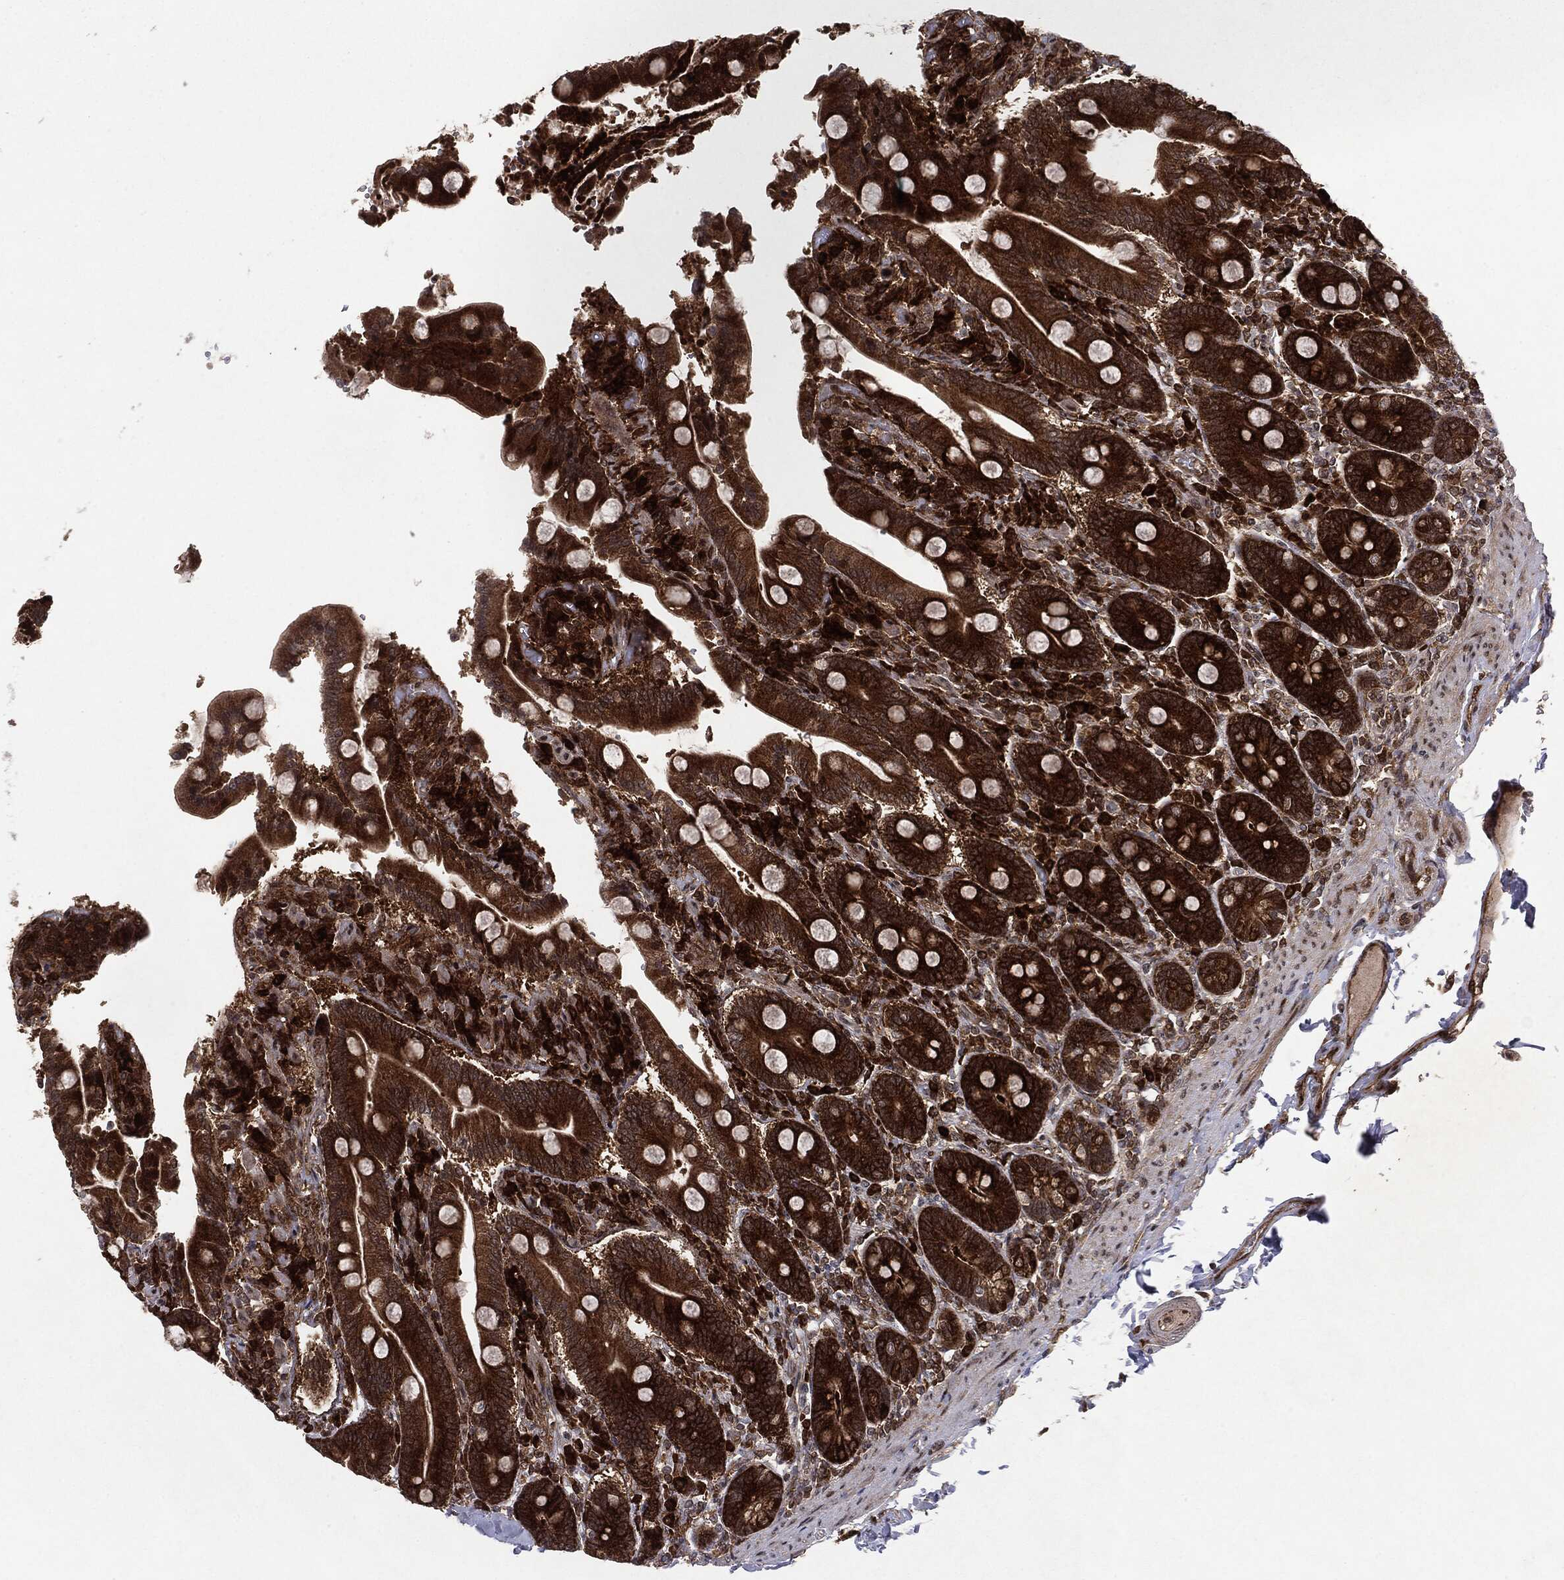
{"staining": {"intensity": "strong", "quantity": ">75%", "location": "cytoplasmic/membranous"}, "tissue": "duodenum", "cell_type": "Glandular cells", "image_type": "normal", "snomed": [{"axis": "morphology", "description": "Normal tissue, NOS"}, {"axis": "topography", "description": "Duodenum"}], "caption": "Immunohistochemical staining of benign human duodenum displays >75% levels of strong cytoplasmic/membranous protein positivity in approximately >75% of glandular cells.", "gene": "OTUB1", "patient": {"sex": "female", "age": 62}}